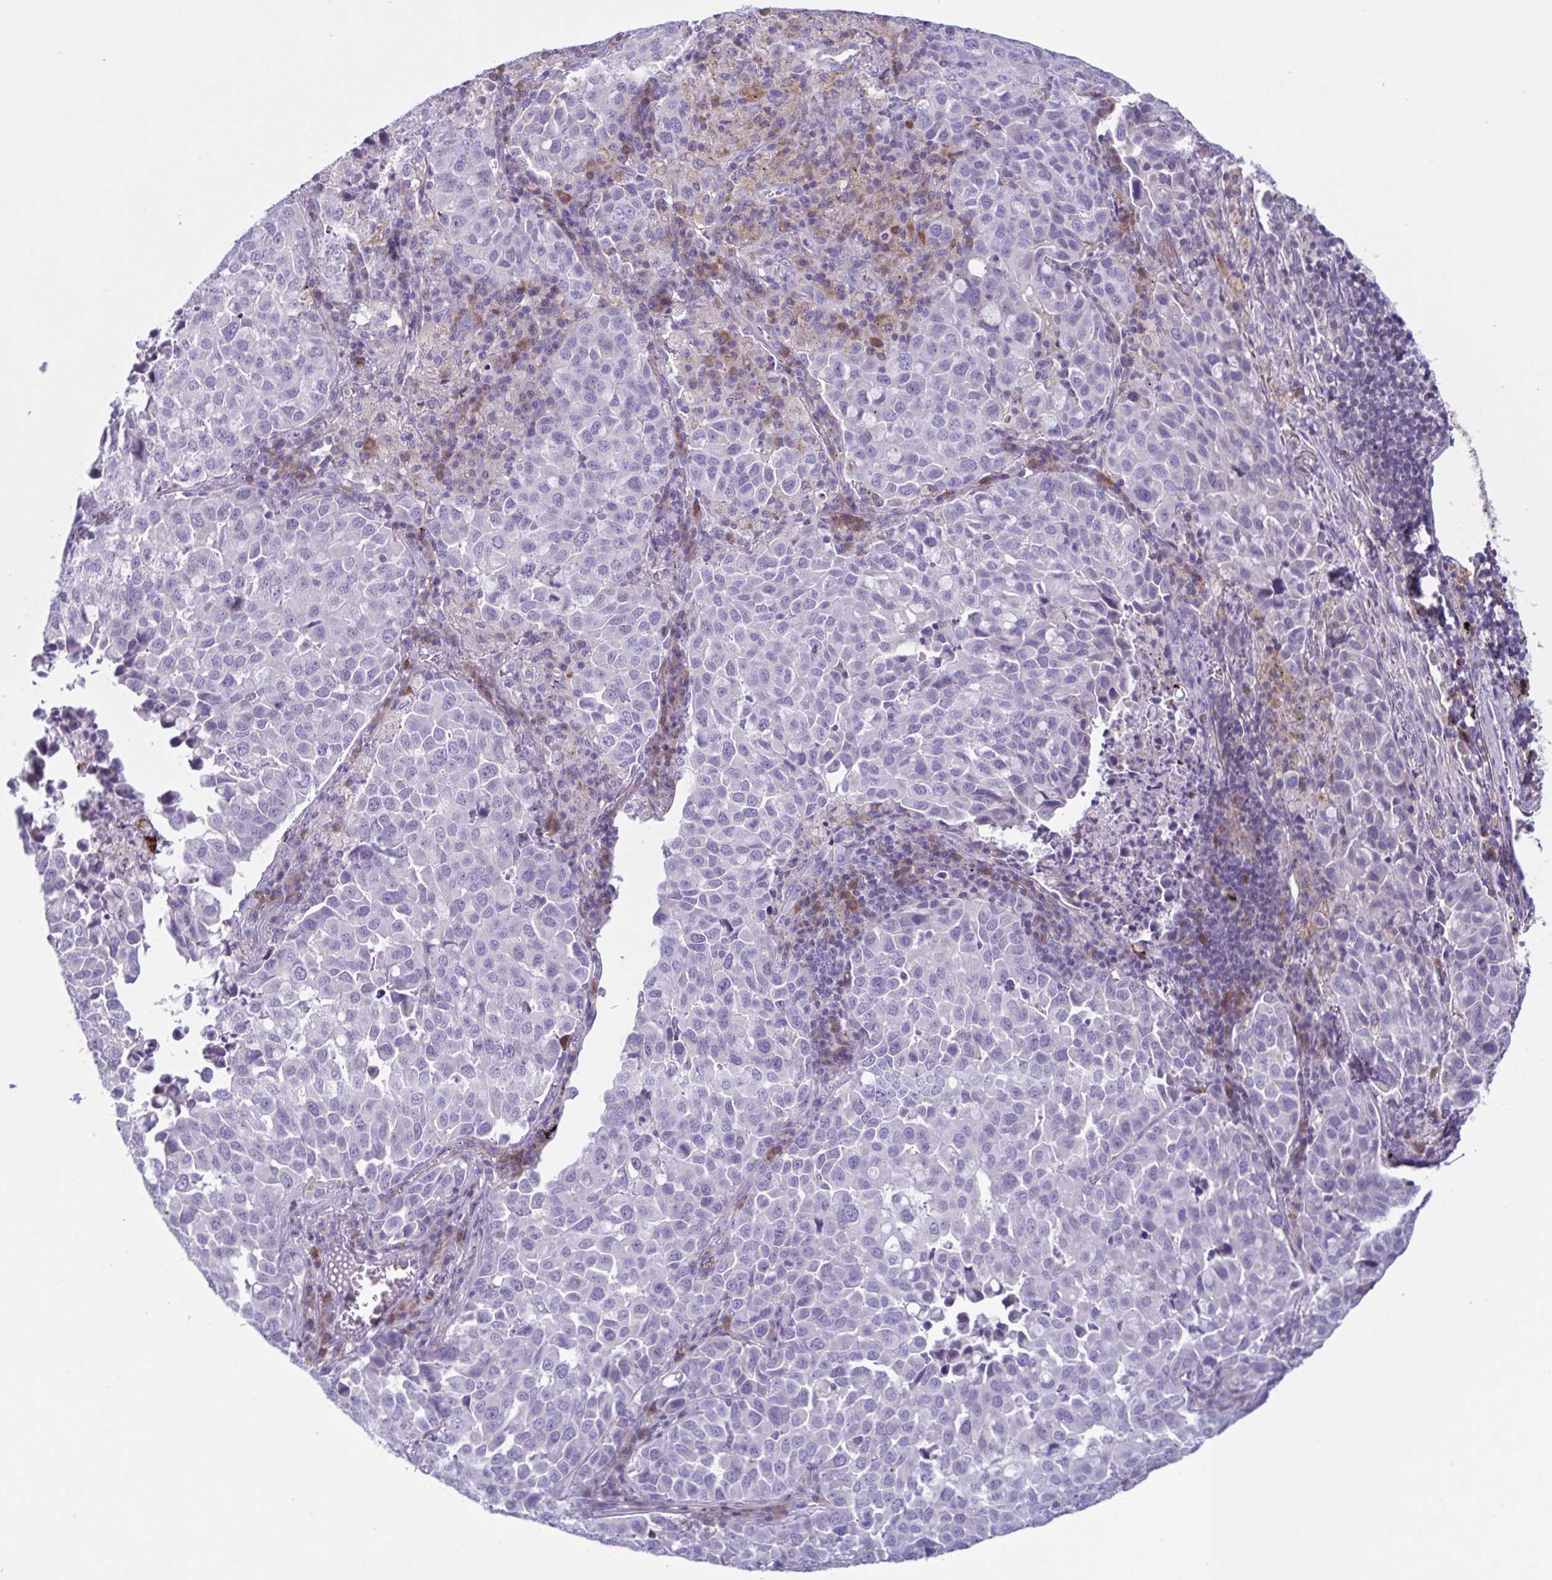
{"staining": {"intensity": "negative", "quantity": "none", "location": "none"}, "tissue": "lung cancer", "cell_type": "Tumor cells", "image_type": "cancer", "snomed": [{"axis": "morphology", "description": "Adenocarcinoma, NOS"}, {"axis": "morphology", "description": "Adenocarcinoma, metastatic, NOS"}, {"axis": "topography", "description": "Lymph node"}, {"axis": "topography", "description": "Lung"}], "caption": "DAB immunohistochemical staining of human adenocarcinoma (lung) reveals no significant positivity in tumor cells.", "gene": "F13B", "patient": {"sex": "female", "age": 65}}